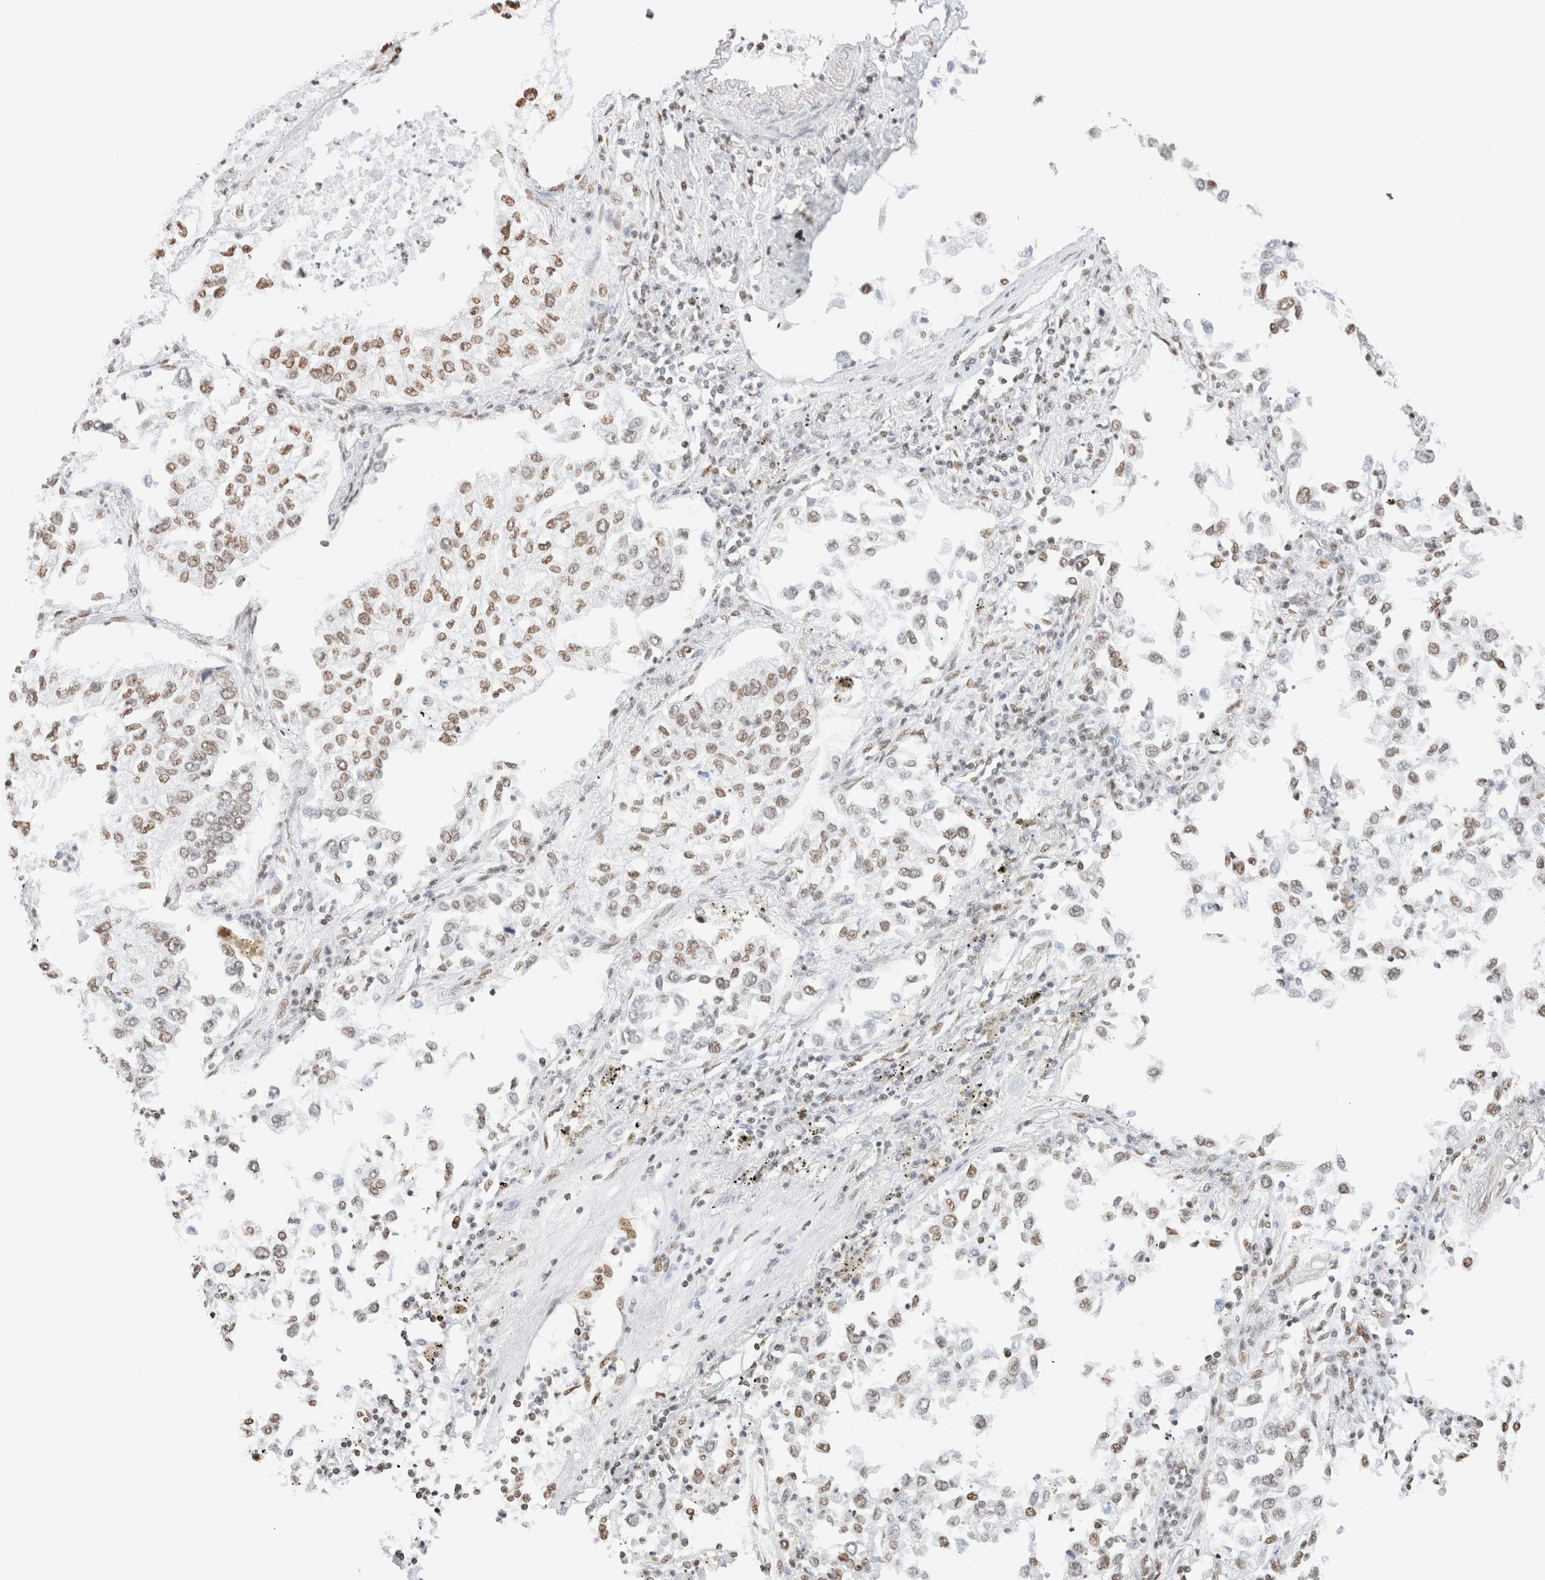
{"staining": {"intensity": "moderate", "quantity": ">75%", "location": "nuclear"}, "tissue": "lung cancer", "cell_type": "Tumor cells", "image_type": "cancer", "snomed": [{"axis": "morphology", "description": "Inflammation, NOS"}, {"axis": "morphology", "description": "Adenocarcinoma, NOS"}, {"axis": "topography", "description": "Lung"}], "caption": "Moderate nuclear staining is present in about >75% of tumor cells in adenocarcinoma (lung).", "gene": "SUPT3H", "patient": {"sex": "male", "age": 63}}